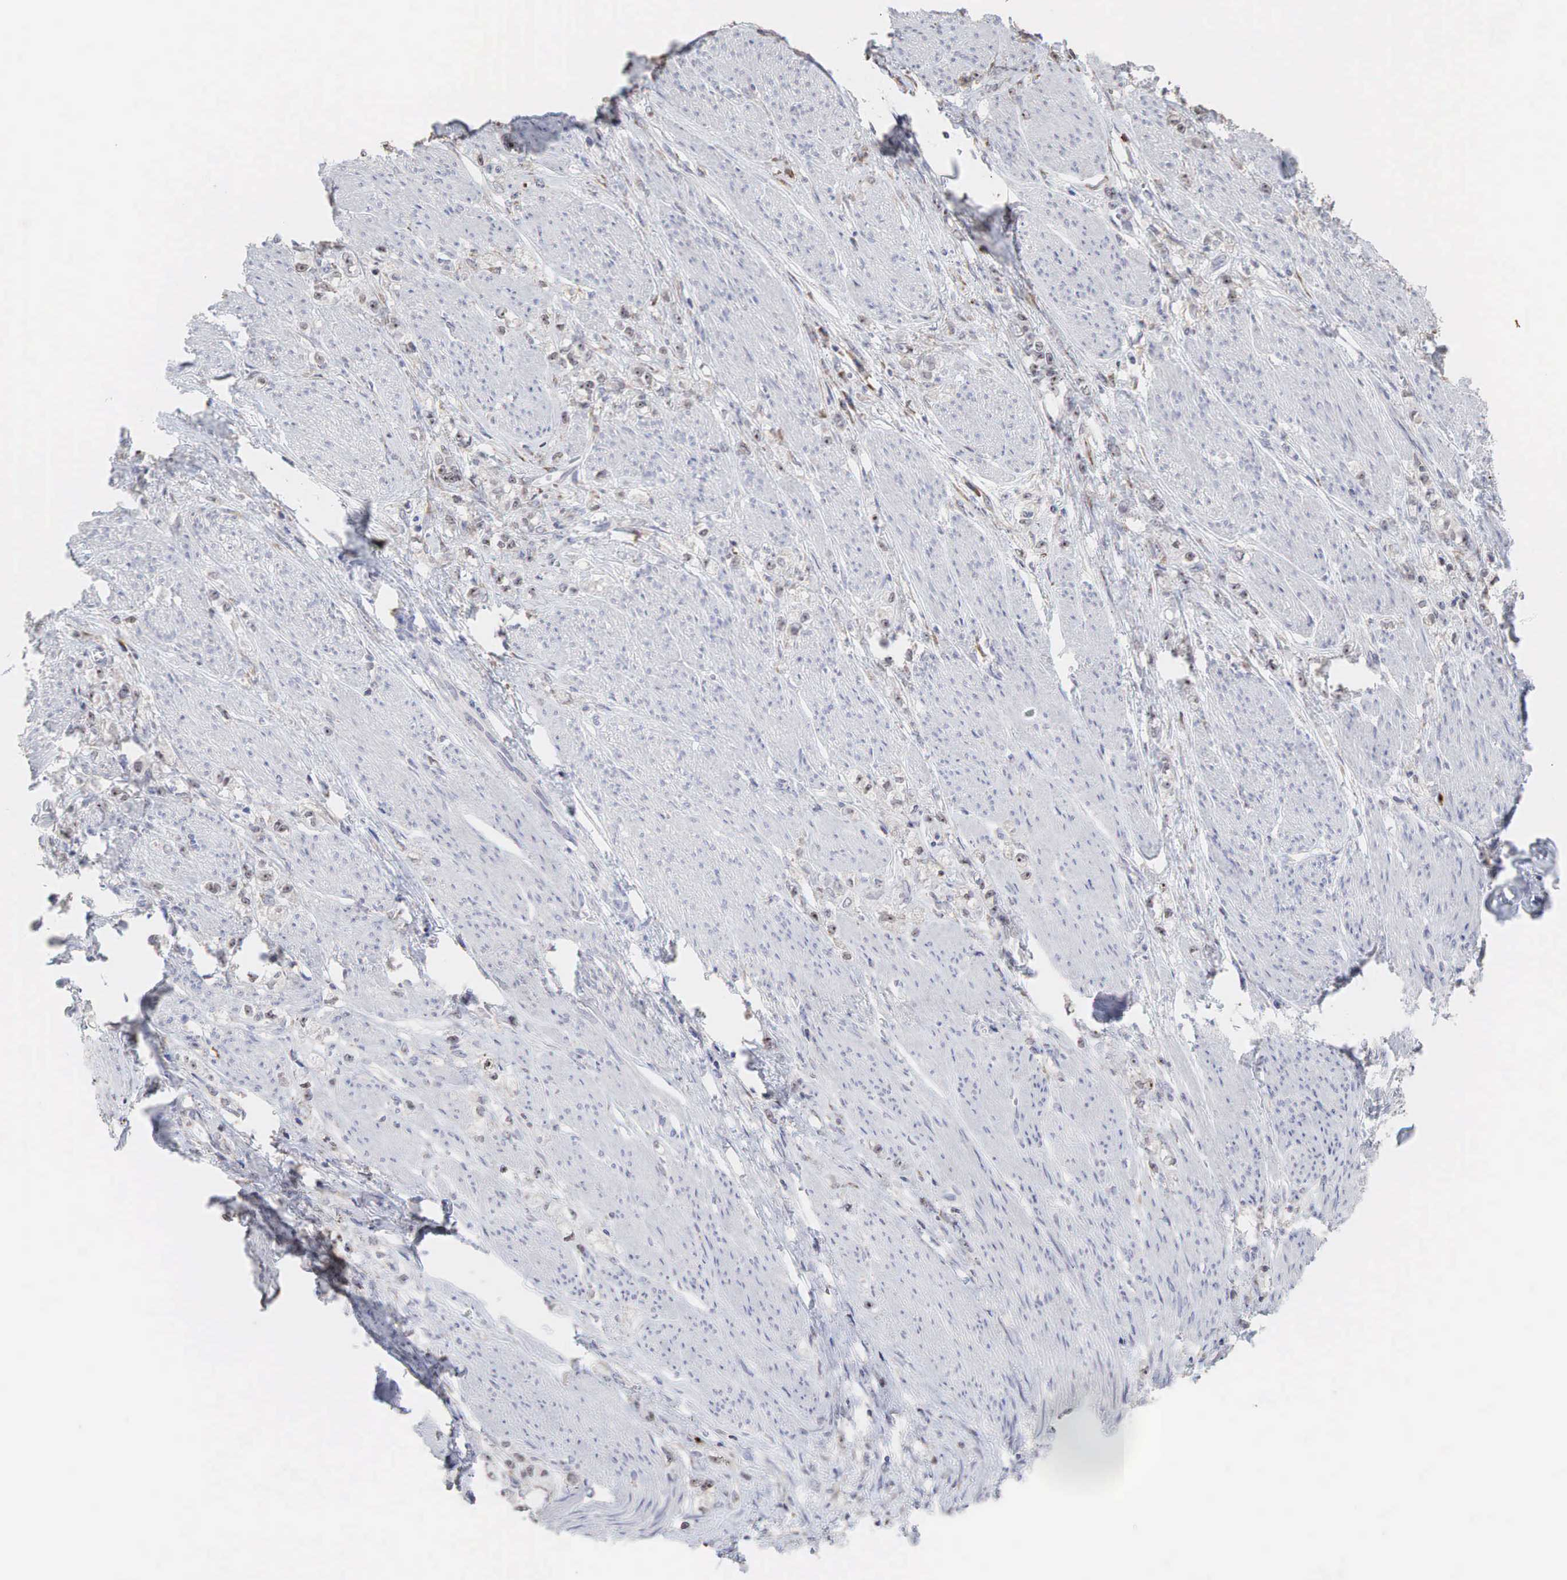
{"staining": {"intensity": "moderate", "quantity": "25%-75%", "location": "cytoplasmic/membranous,nuclear"}, "tissue": "stomach cancer", "cell_type": "Tumor cells", "image_type": "cancer", "snomed": [{"axis": "morphology", "description": "Adenocarcinoma, NOS"}, {"axis": "topography", "description": "Stomach"}], "caption": "IHC (DAB (3,3'-diaminobenzidine)) staining of stomach cancer (adenocarcinoma) displays moderate cytoplasmic/membranous and nuclear protein positivity in approximately 25%-75% of tumor cells.", "gene": "DKC1", "patient": {"sex": "male", "age": 72}}